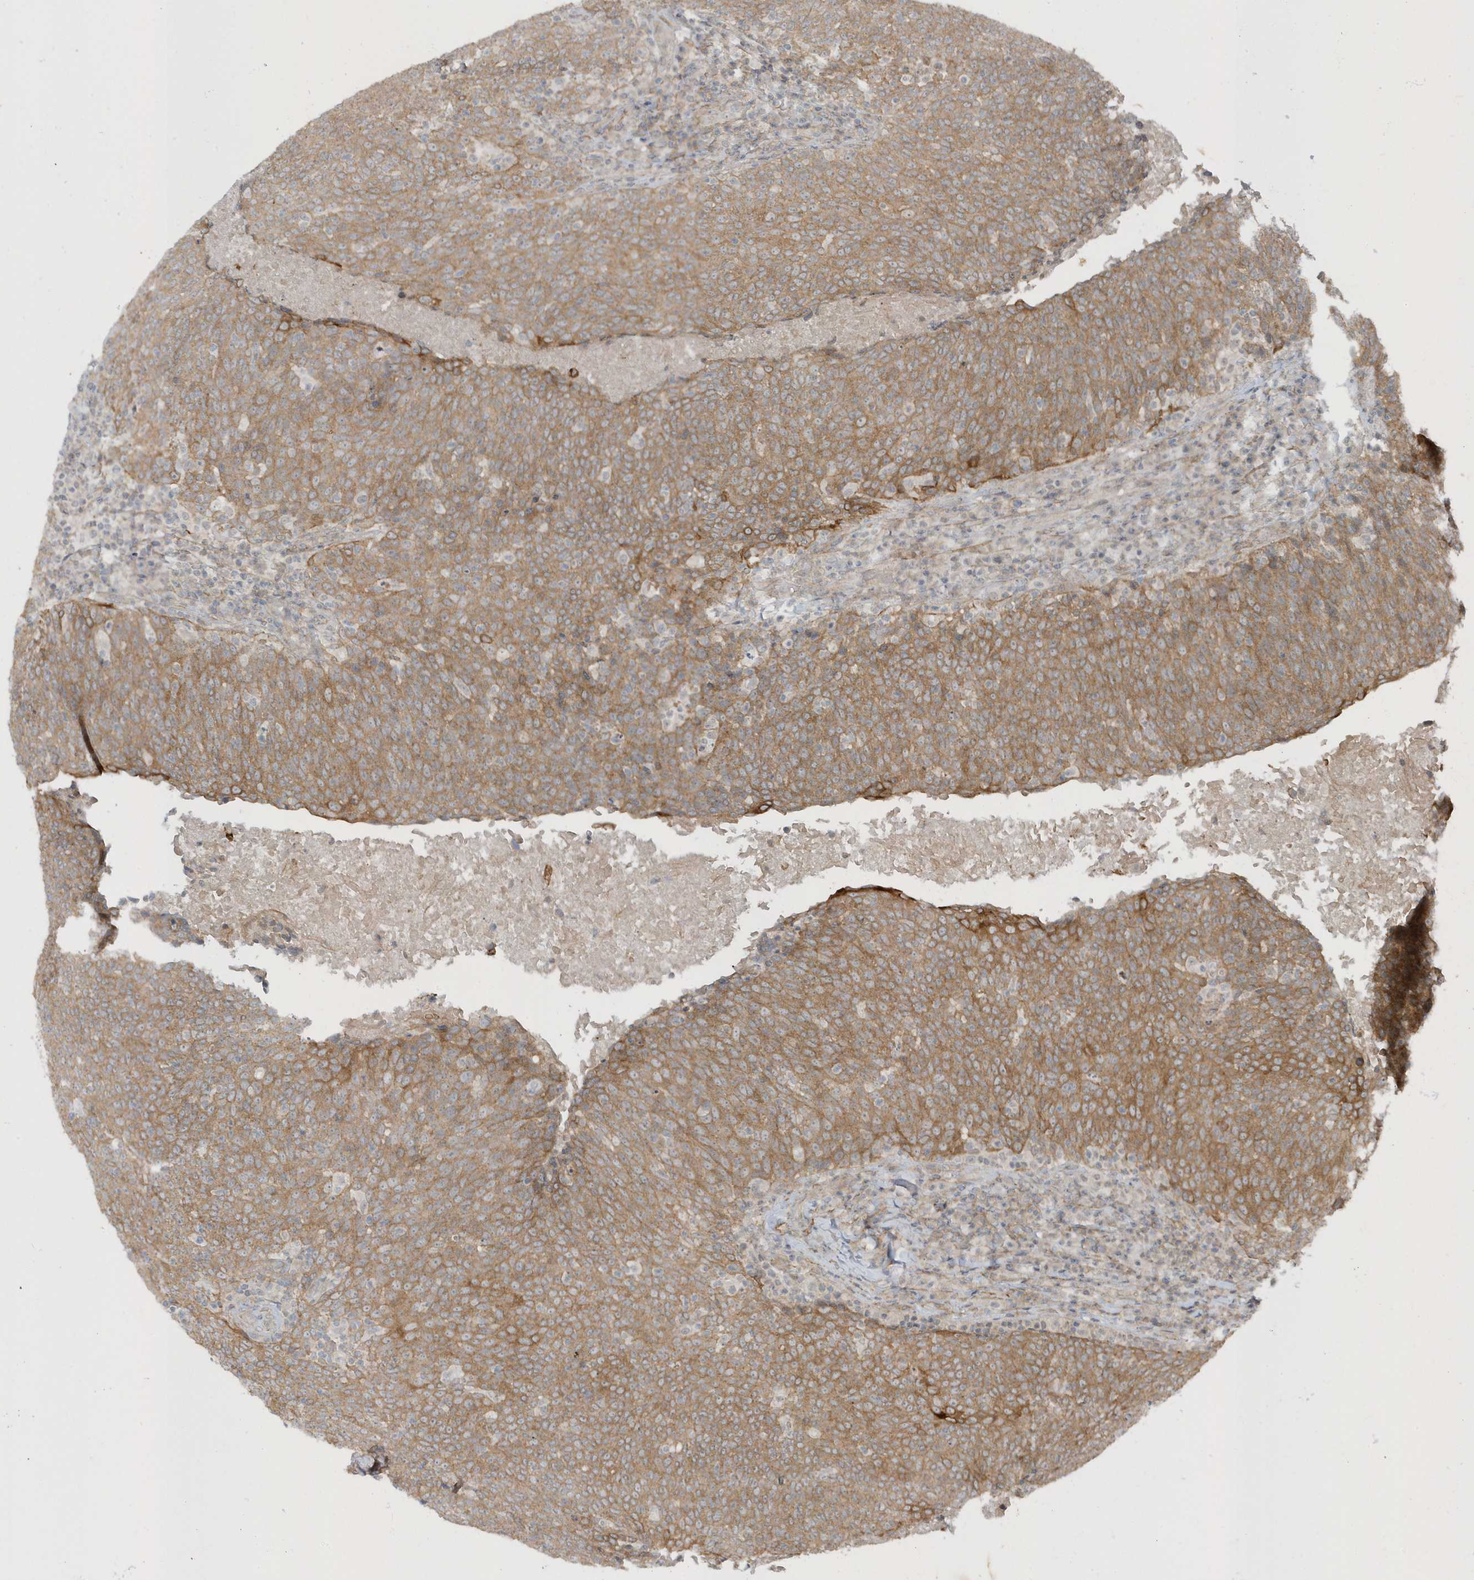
{"staining": {"intensity": "moderate", "quantity": ">75%", "location": "cytoplasmic/membranous"}, "tissue": "head and neck cancer", "cell_type": "Tumor cells", "image_type": "cancer", "snomed": [{"axis": "morphology", "description": "Squamous cell carcinoma, NOS"}, {"axis": "morphology", "description": "Squamous cell carcinoma, metastatic, NOS"}, {"axis": "topography", "description": "Lymph node"}, {"axis": "topography", "description": "Head-Neck"}], "caption": "Immunohistochemistry (IHC) micrograph of head and neck cancer (metastatic squamous cell carcinoma) stained for a protein (brown), which reveals medium levels of moderate cytoplasmic/membranous staining in about >75% of tumor cells.", "gene": "PARD3B", "patient": {"sex": "male", "age": 62}}